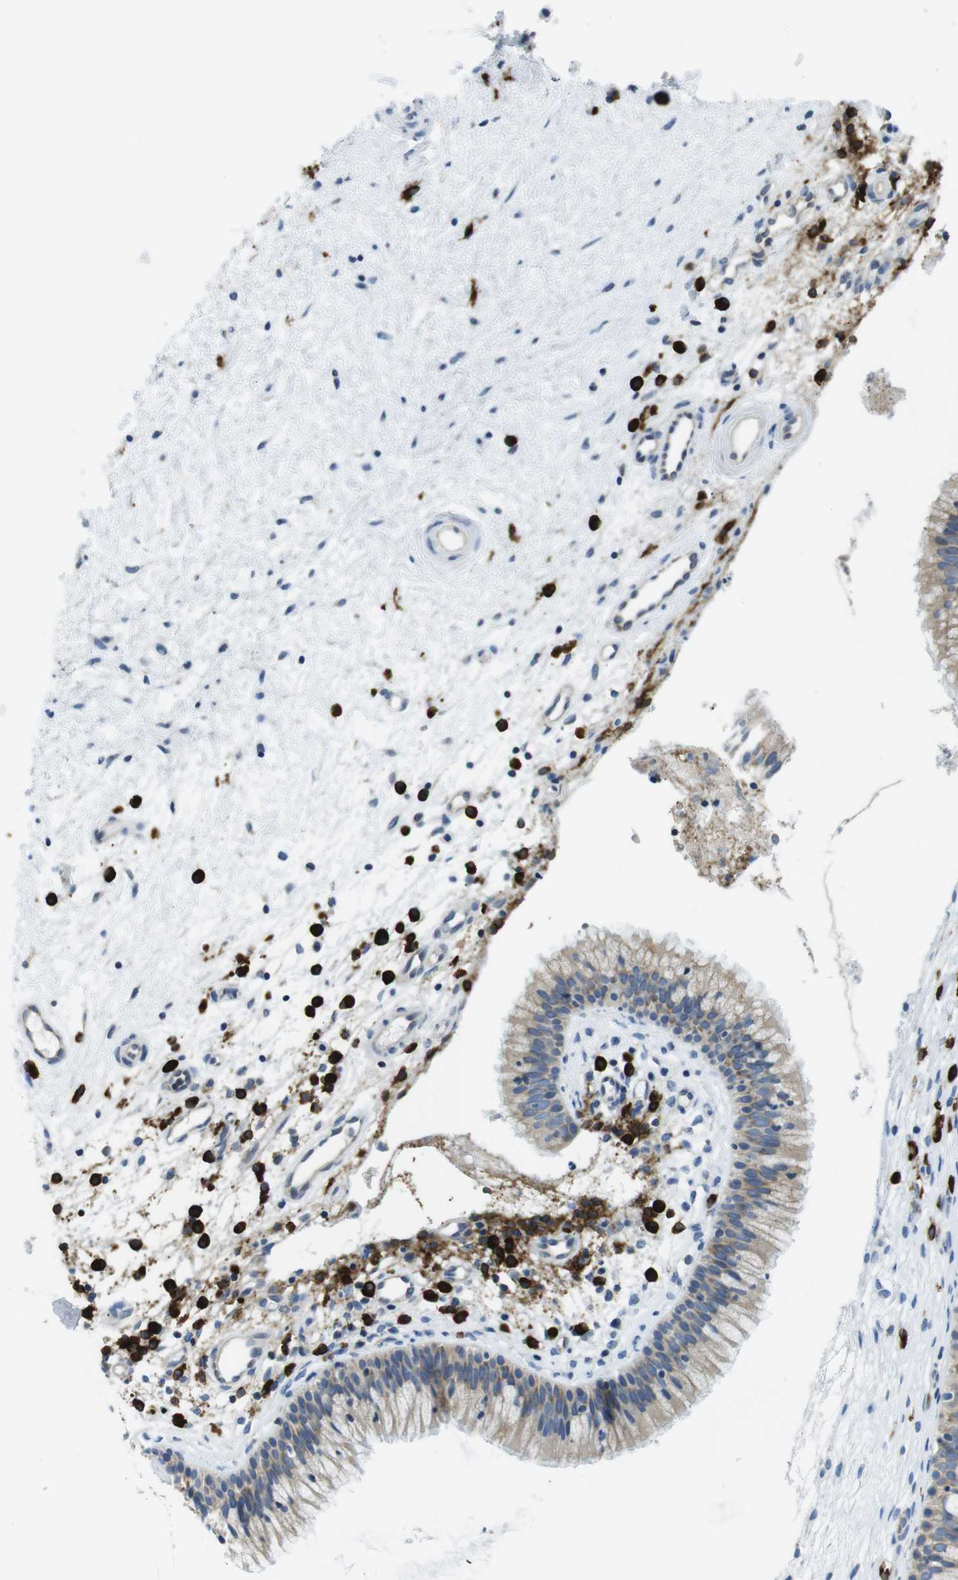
{"staining": {"intensity": "weak", "quantity": "25%-75%", "location": "cytoplasmic/membranous"}, "tissue": "nasopharynx", "cell_type": "Respiratory epithelial cells", "image_type": "normal", "snomed": [{"axis": "morphology", "description": "Normal tissue, NOS"}, {"axis": "topography", "description": "Nasopharynx"}], "caption": "The micrograph exhibits immunohistochemical staining of normal nasopharynx. There is weak cytoplasmic/membranous positivity is seen in about 25%-75% of respiratory epithelial cells.", "gene": "CLPTM1L", "patient": {"sex": "male", "age": 21}}